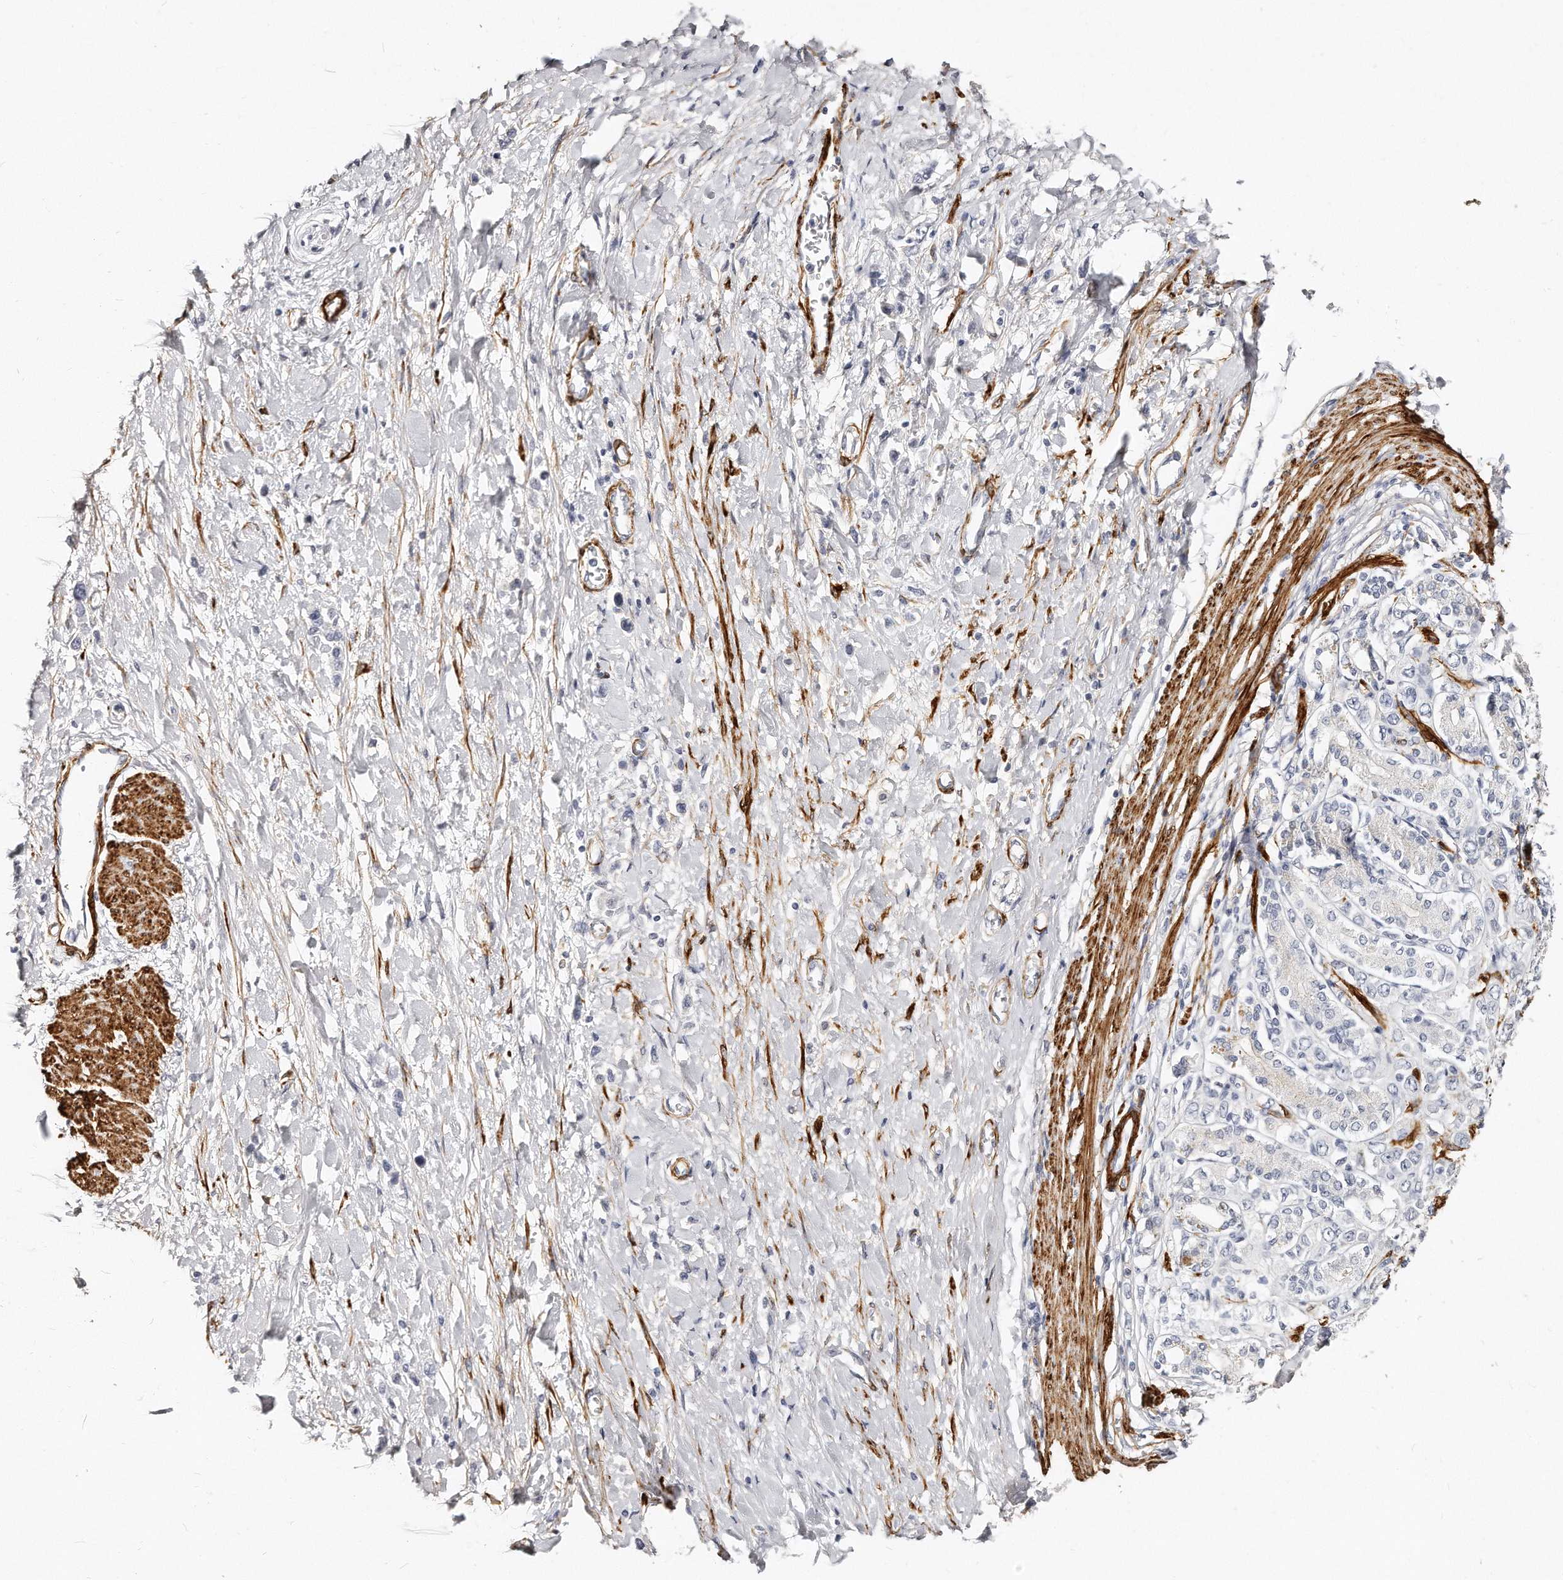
{"staining": {"intensity": "negative", "quantity": "none", "location": "none"}, "tissue": "stomach cancer", "cell_type": "Tumor cells", "image_type": "cancer", "snomed": [{"axis": "morphology", "description": "Adenocarcinoma, NOS"}, {"axis": "topography", "description": "Stomach"}], "caption": "IHC of stomach cancer (adenocarcinoma) demonstrates no staining in tumor cells. (DAB (3,3'-diaminobenzidine) immunohistochemistry (IHC) visualized using brightfield microscopy, high magnification).", "gene": "LMOD1", "patient": {"sex": "female", "age": 65}}